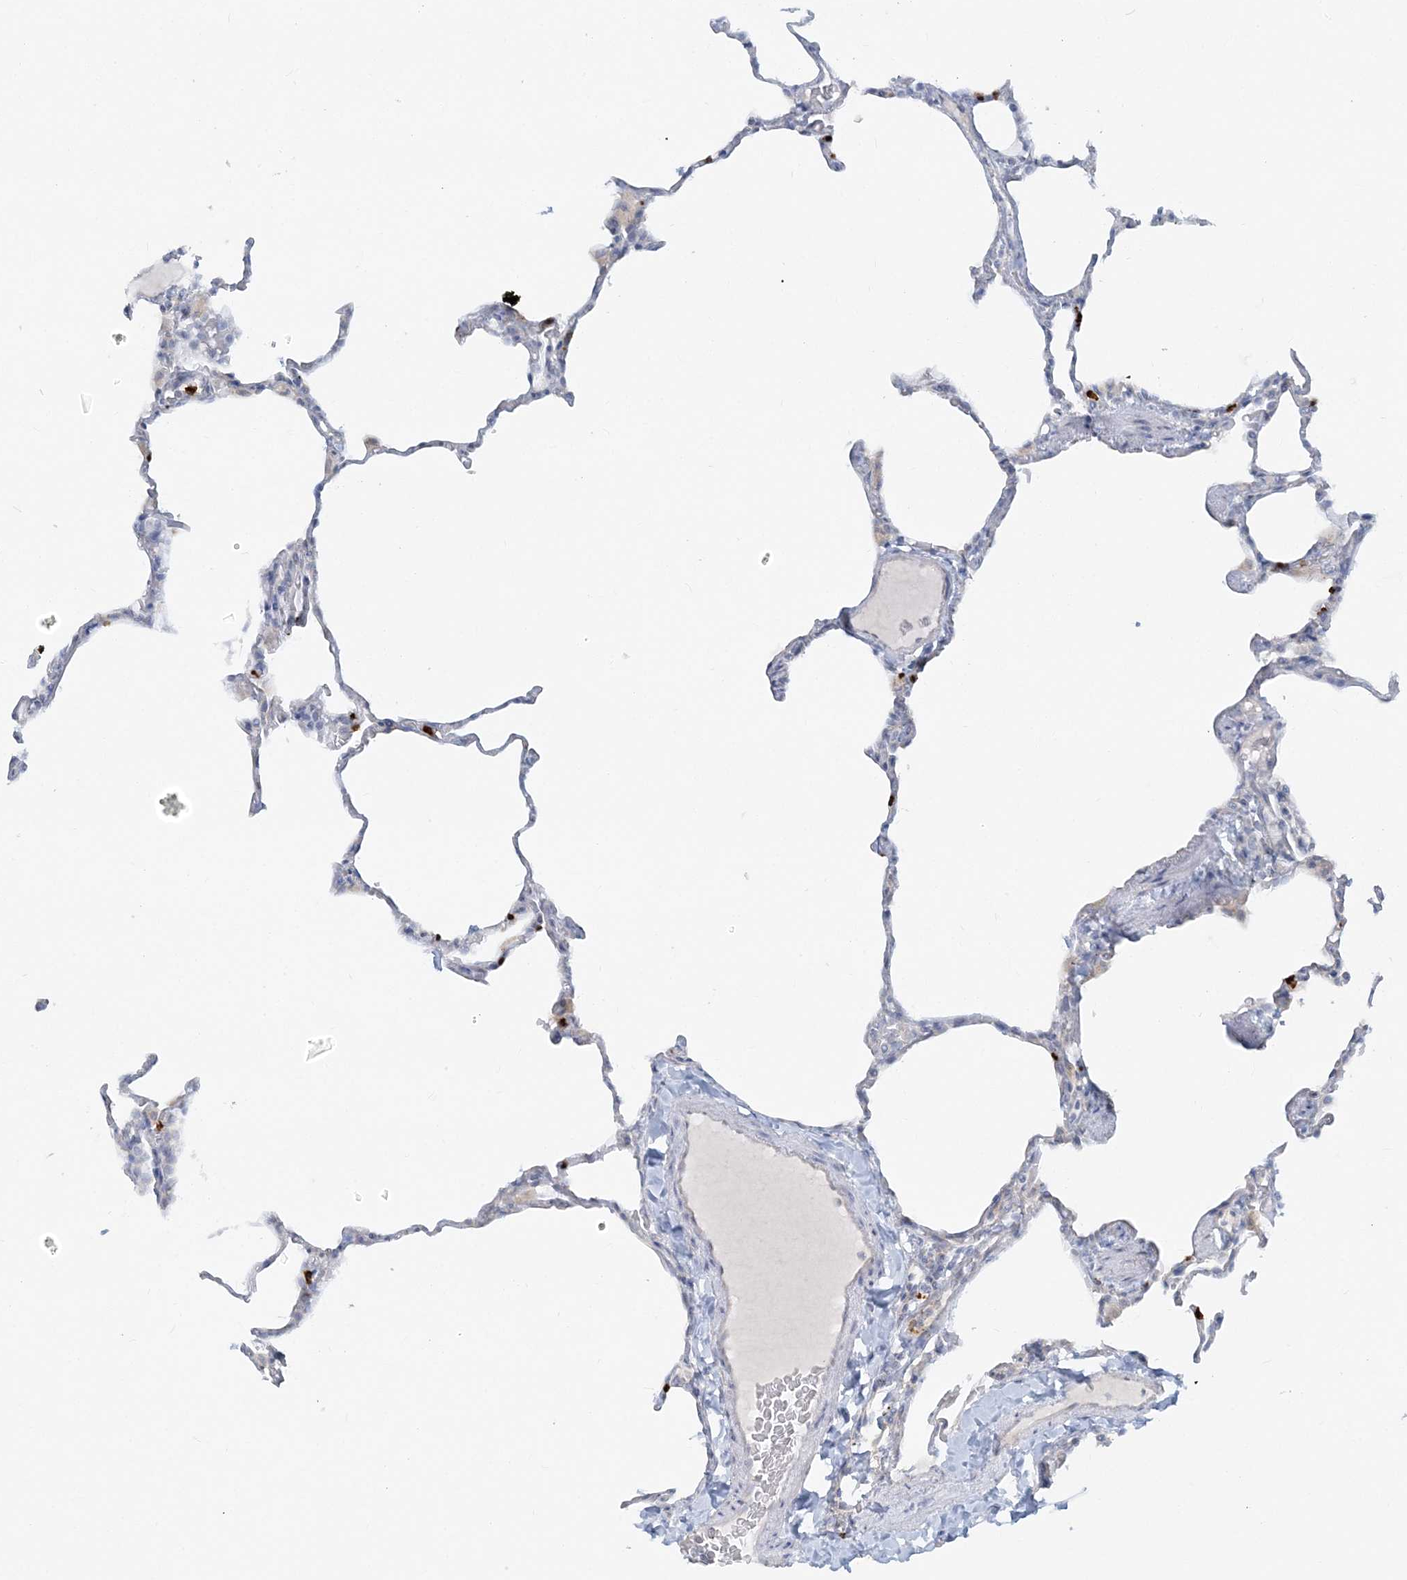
{"staining": {"intensity": "negative", "quantity": "none", "location": "none"}, "tissue": "lung", "cell_type": "Alveolar cells", "image_type": "normal", "snomed": [{"axis": "morphology", "description": "Normal tissue, NOS"}, {"axis": "topography", "description": "Lung"}], "caption": "Human lung stained for a protein using immunohistochemistry (IHC) shows no positivity in alveolar cells.", "gene": "CCNJ", "patient": {"sex": "male", "age": 20}}